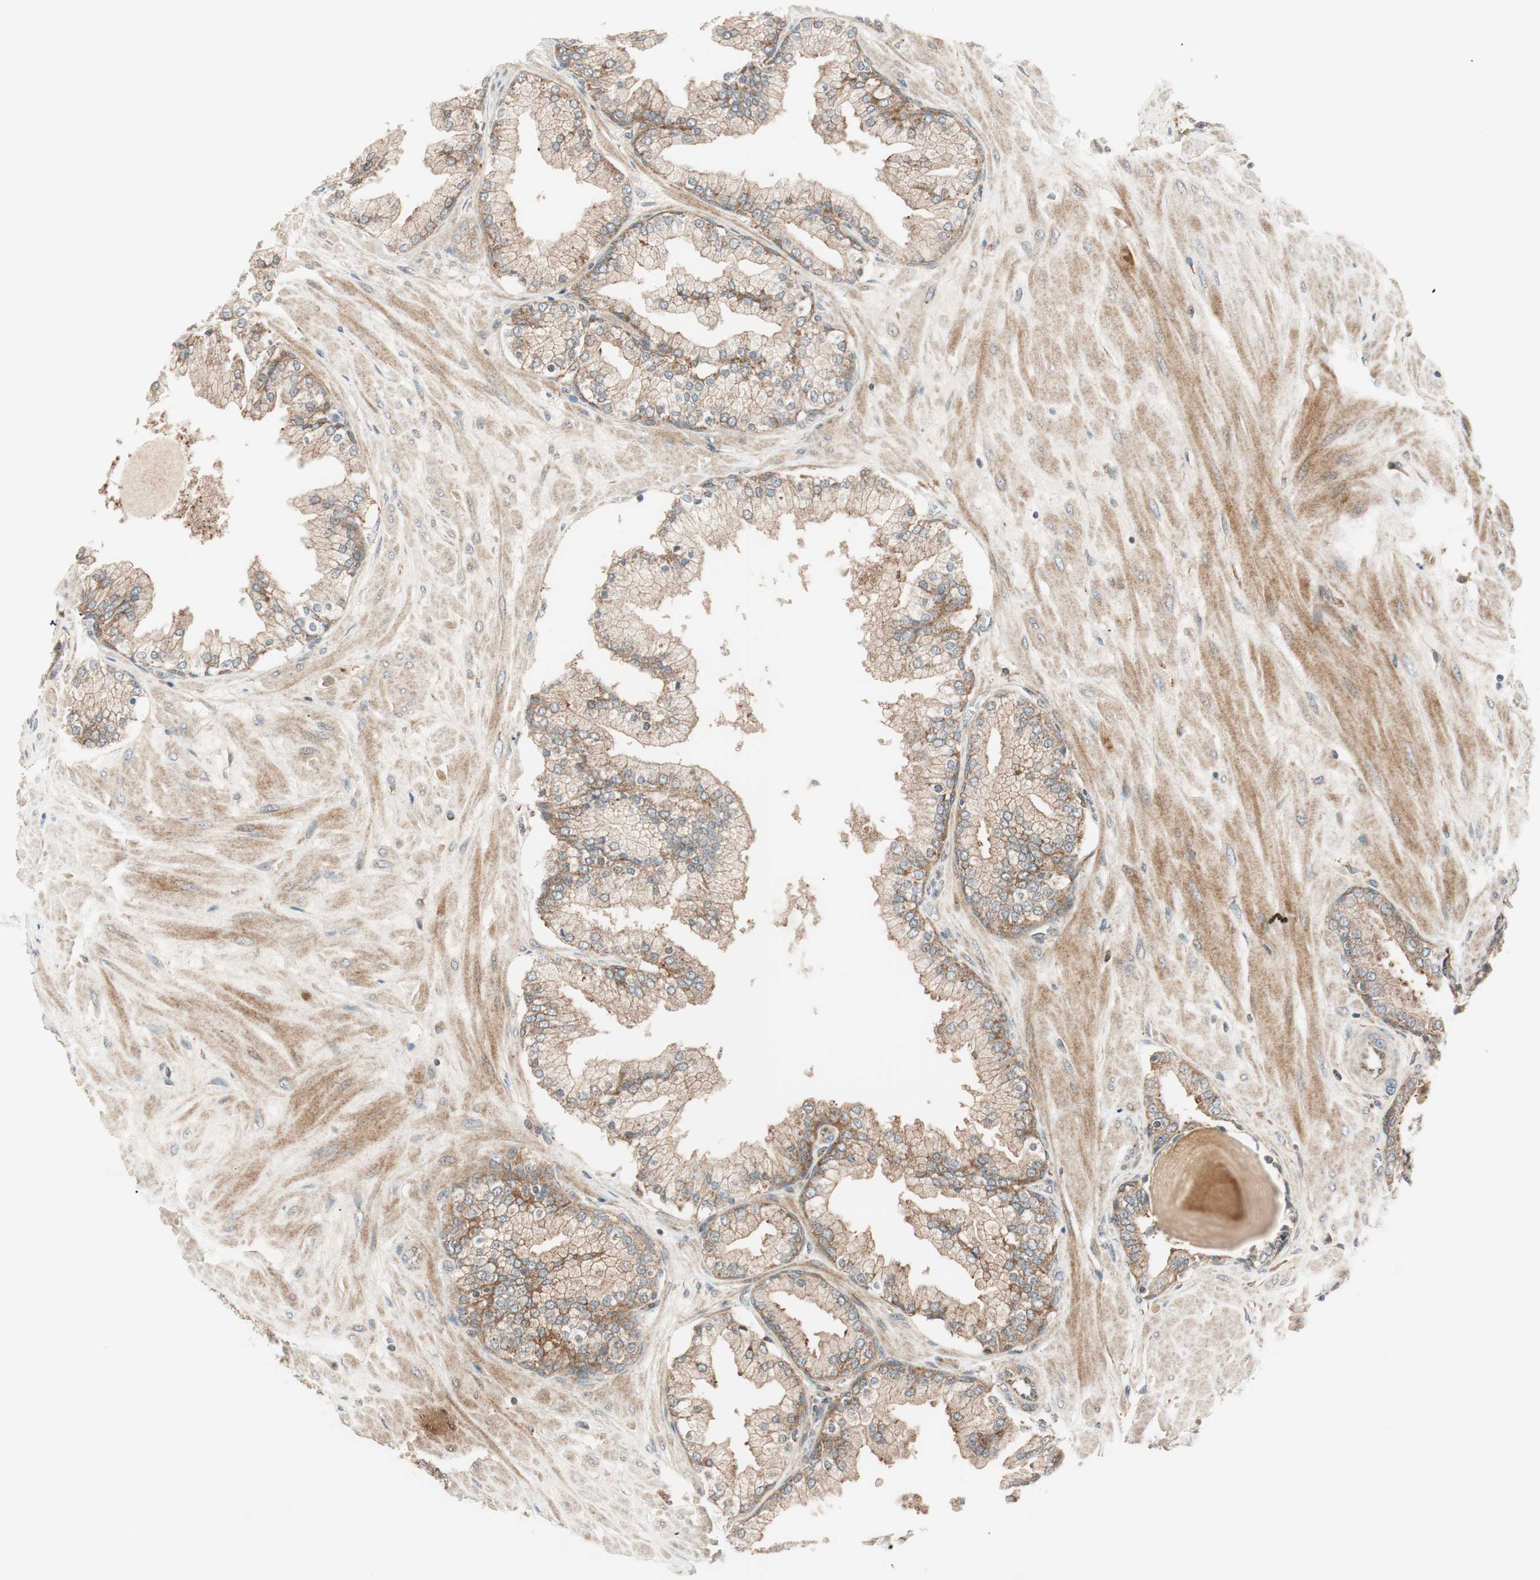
{"staining": {"intensity": "moderate", "quantity": ">75%", "location": "cytoplasmic/membranous"}, "tissue": "prostate", "cell_type": "Glandular cells", "image_type": "normal", "snomed": [{"axis": "morphology", "description": "Normal tissue, NOS"}, {"axis": "topography", "description": "Prostate"}], "caption": "IHC of normal human prostate exhibits medium levels of moderate cytoplasmic/membranous positivity in about >75% of glandular cells. (brown staining indicates protein expression, while blue staining denotes nuclei).", "gene": "ABI1", "patient": {"sex": "male", "age": 51}}